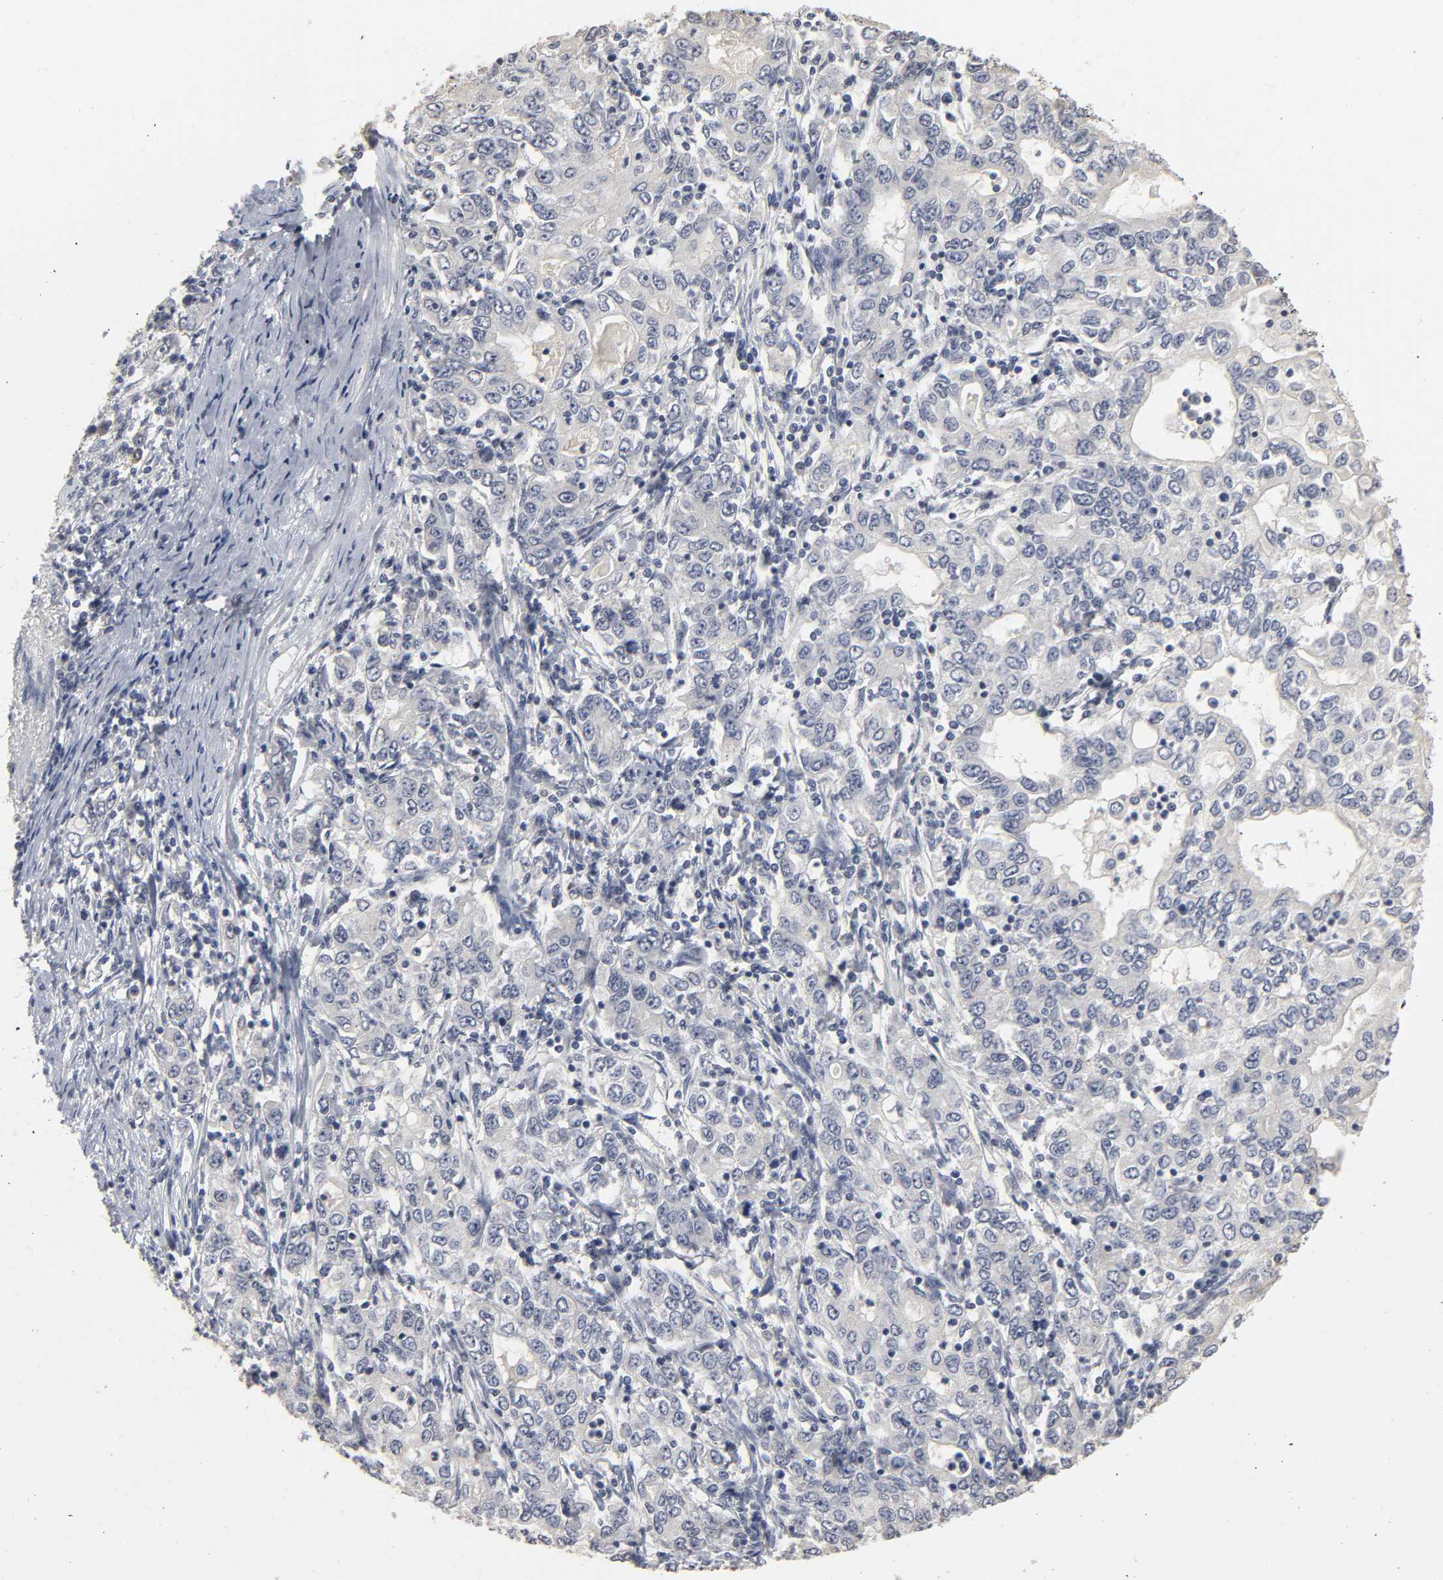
{"staining": {"intensity": "negative", "quantity": "none", "location": "none"}, "tissue": "stomach cancer", "cell_type": "Tumor cells", "image_type": "cancer", "snomed": [{"axis": "morphology", "description": "Adenocarcinoma, NOS"}, {"axis": "topography", "description": "Stomach, lower"}], "caption": "A high-resolution photomicrograph shows immunohistochemistry (IHC) staining of stomach adenocarcinoma, which demonstrates no significant positivity in tumor cells.", "gene": "TCAP", "patient": {"sex": "female", "age": 72}}